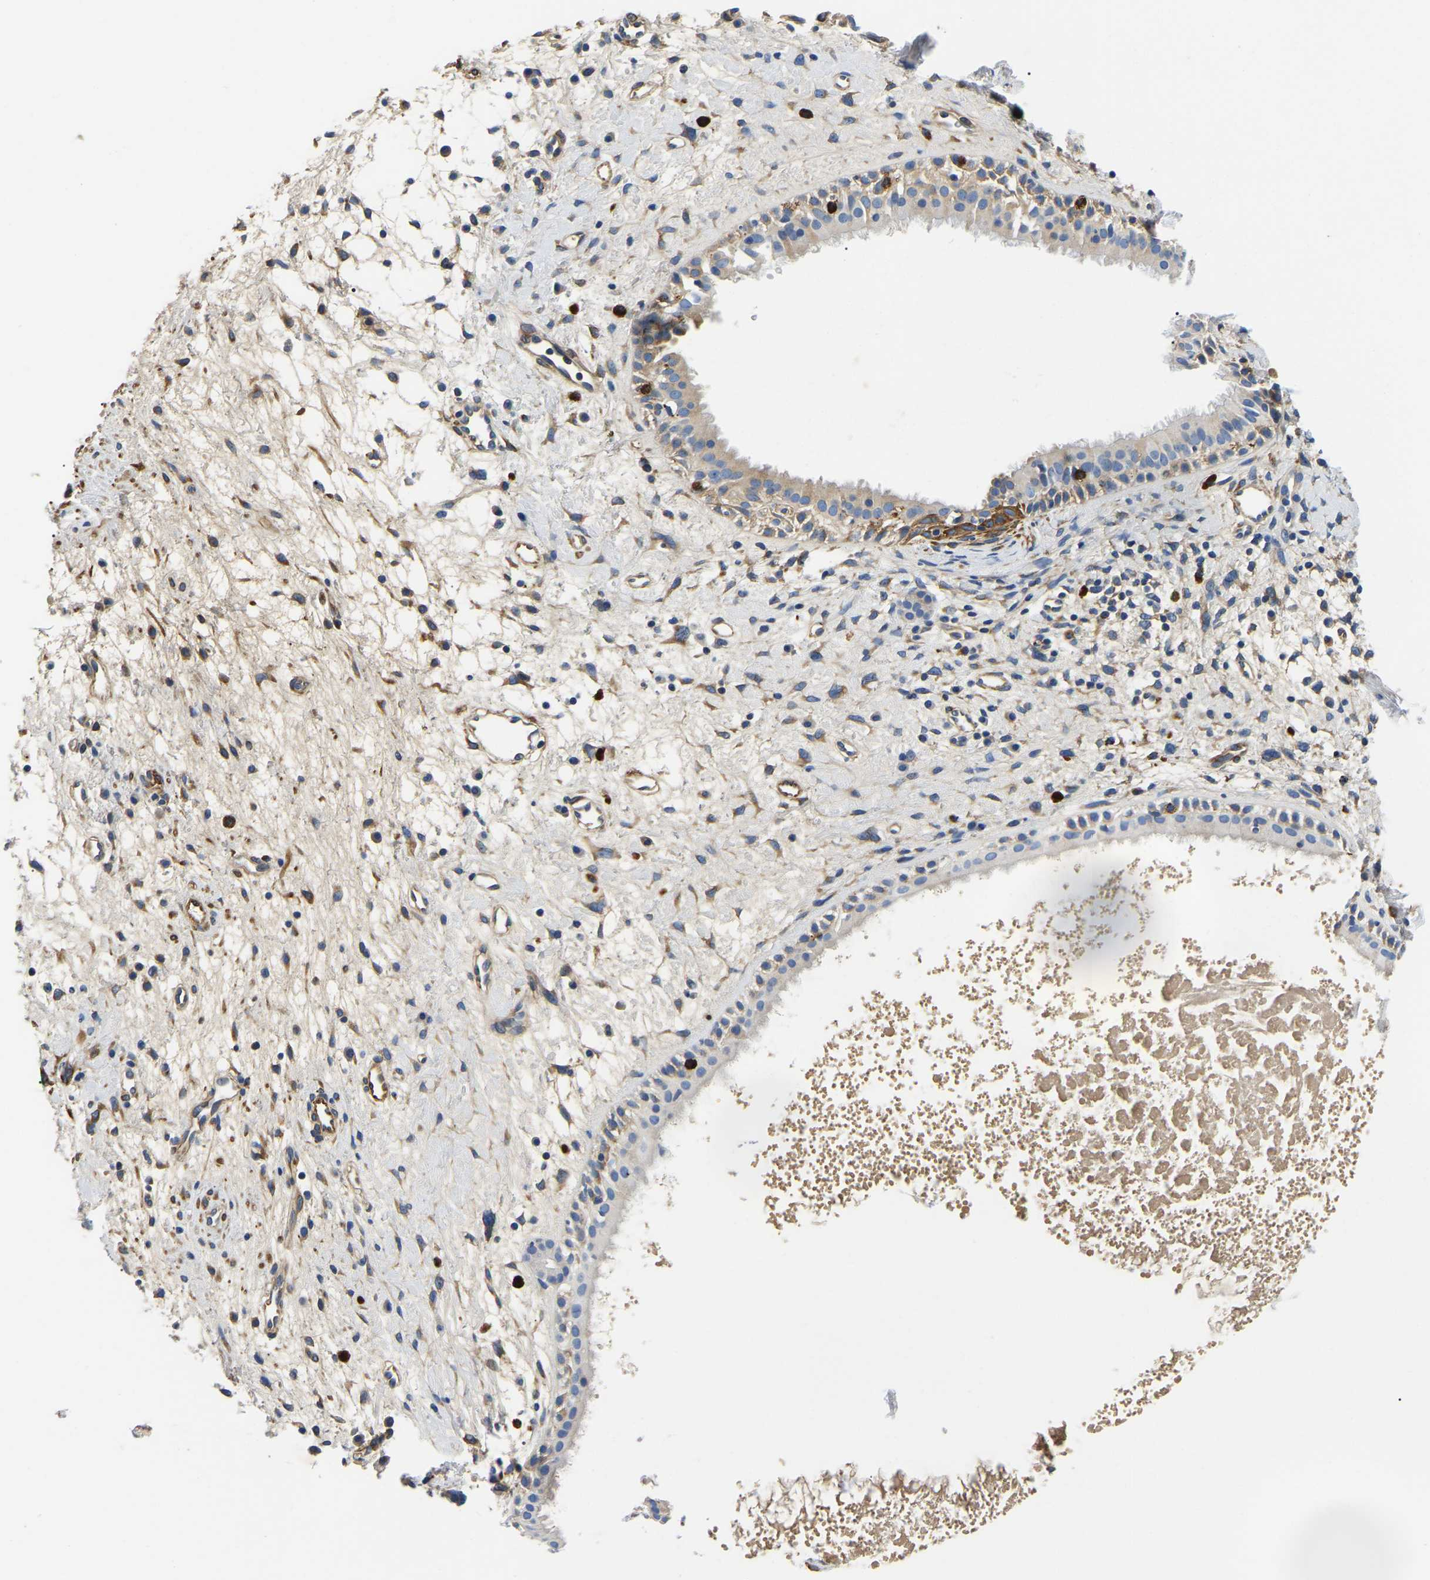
{"staining": {"intensity": "weak", "quantity": "<25%", "location": "cytoplasmic/membranous"}, "tissue": "nasopharynx", "cell_type": "Respiratory epithelial cells", "image_type": "normal", "snomed": [{"axis": "morphology", "description": "Normal tissue, NOS"}, {"axis": "topography", "description": "Nasopharynx"}], "caption": "Normal nasopharynx was stained to show a protein in brown. There is no significant expression in respiratory epithelial cells. (Stains: DAB immunohistochemistry (IHC) with hematoxylin counter stain, Microscopy: brightfield microscopy at high magnification).", "gene": "DUSP8", "patient": {"sex": "male", "age": 22}}